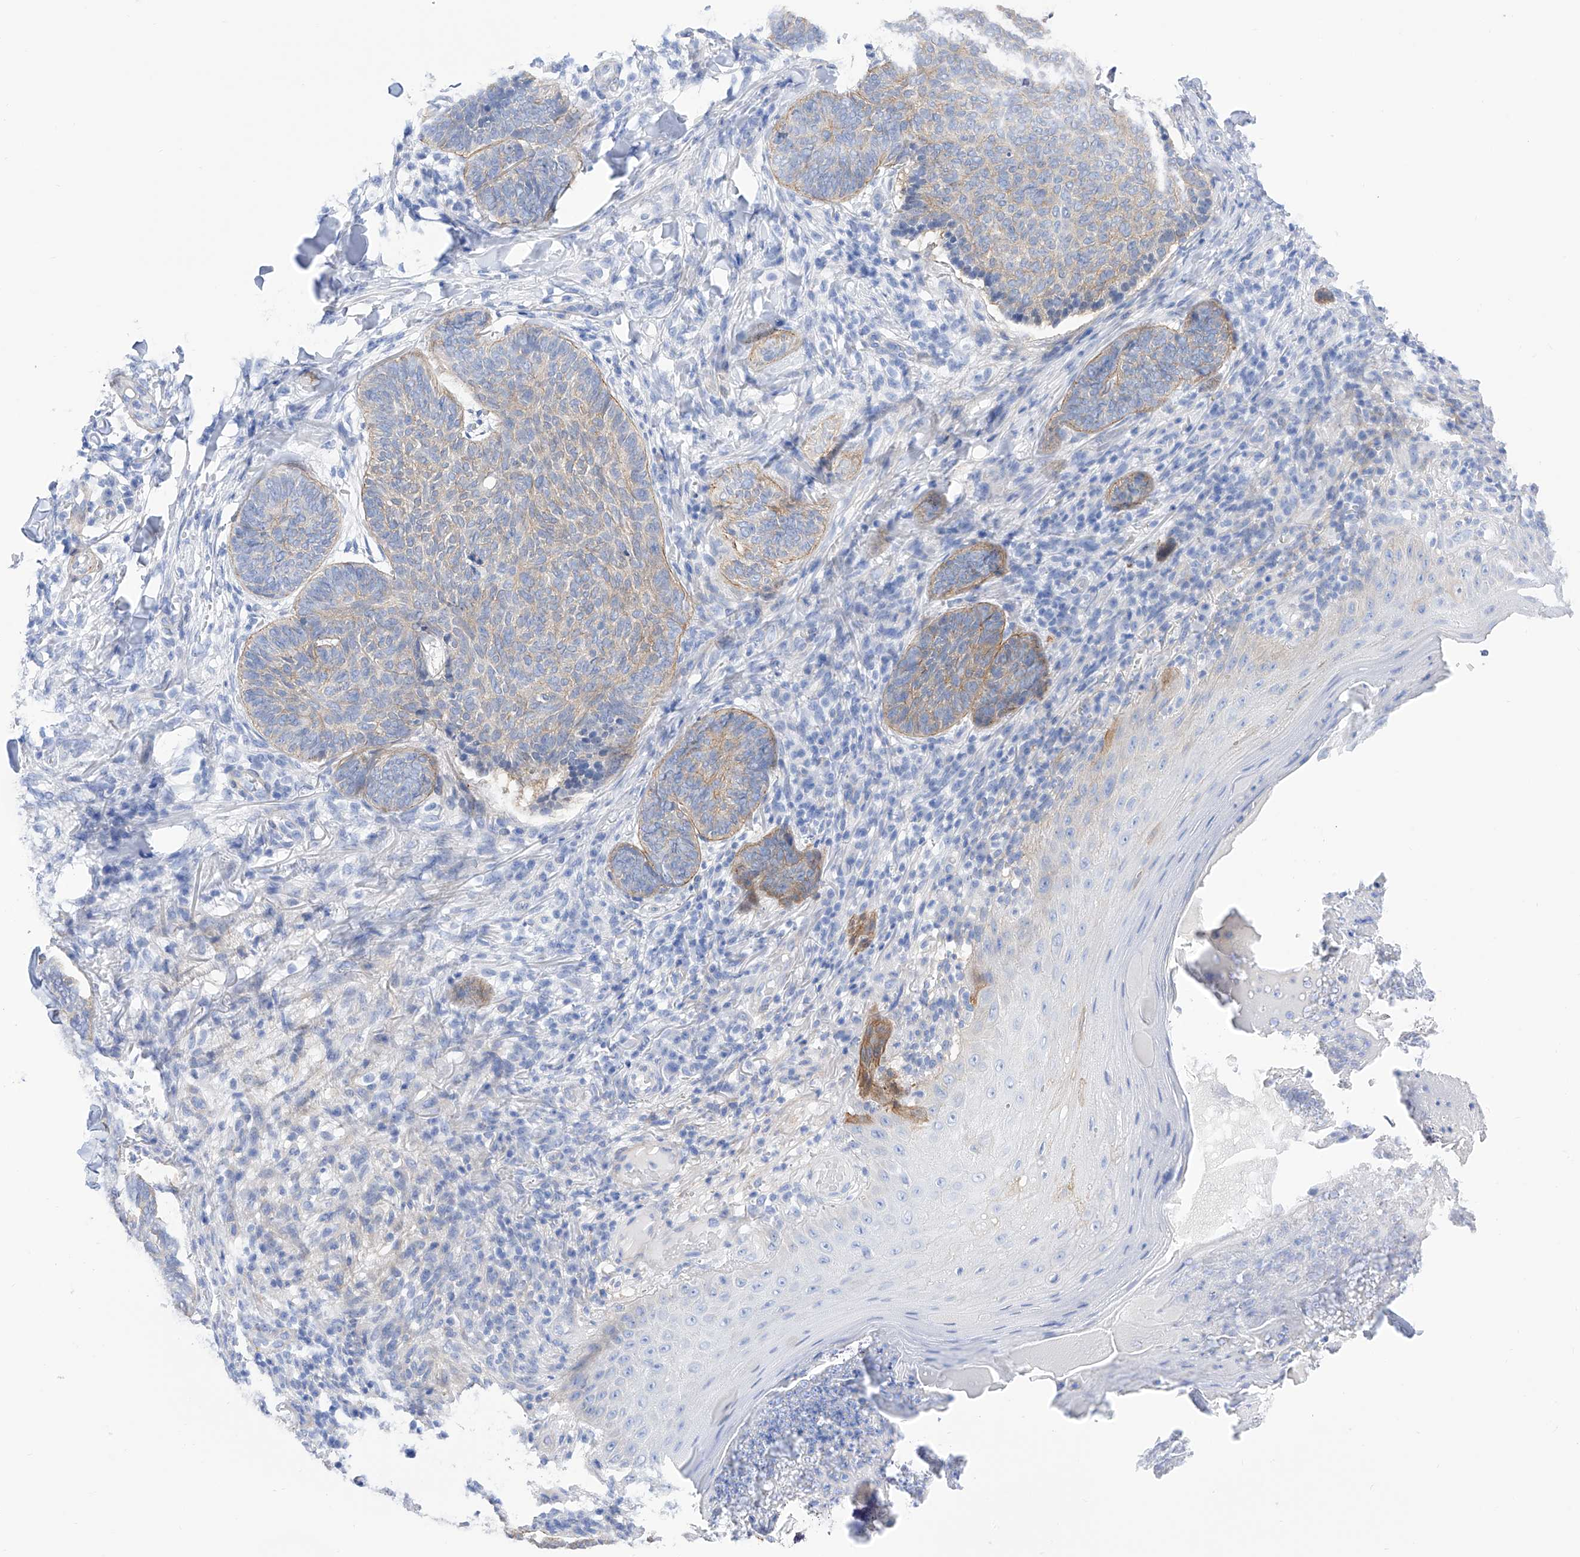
{"staining": {"intensity": "moderate", "quantity": "<25%", "location": "cytoplasmic/membranous"}, "tissue": "skin cancer", "cell_type": "Tumor cells", "image_type": "cancer", "snomed": [{"axis": "morphology", "description": "Normal tissue, NOS"}, {"axis": "morphology", "description": "Basal cell carcinoma"}, {"axis": "topography", "description": "Skin"}], "caption": "About <25% of tumor cells in human skin basal cell carcinoma display moderate cytoplasmic/membranous protein positivity as visualized by brown immunohistochemical staining.", "gene": "TRPC7", "patient": {"sex": "male", "age": 50}}